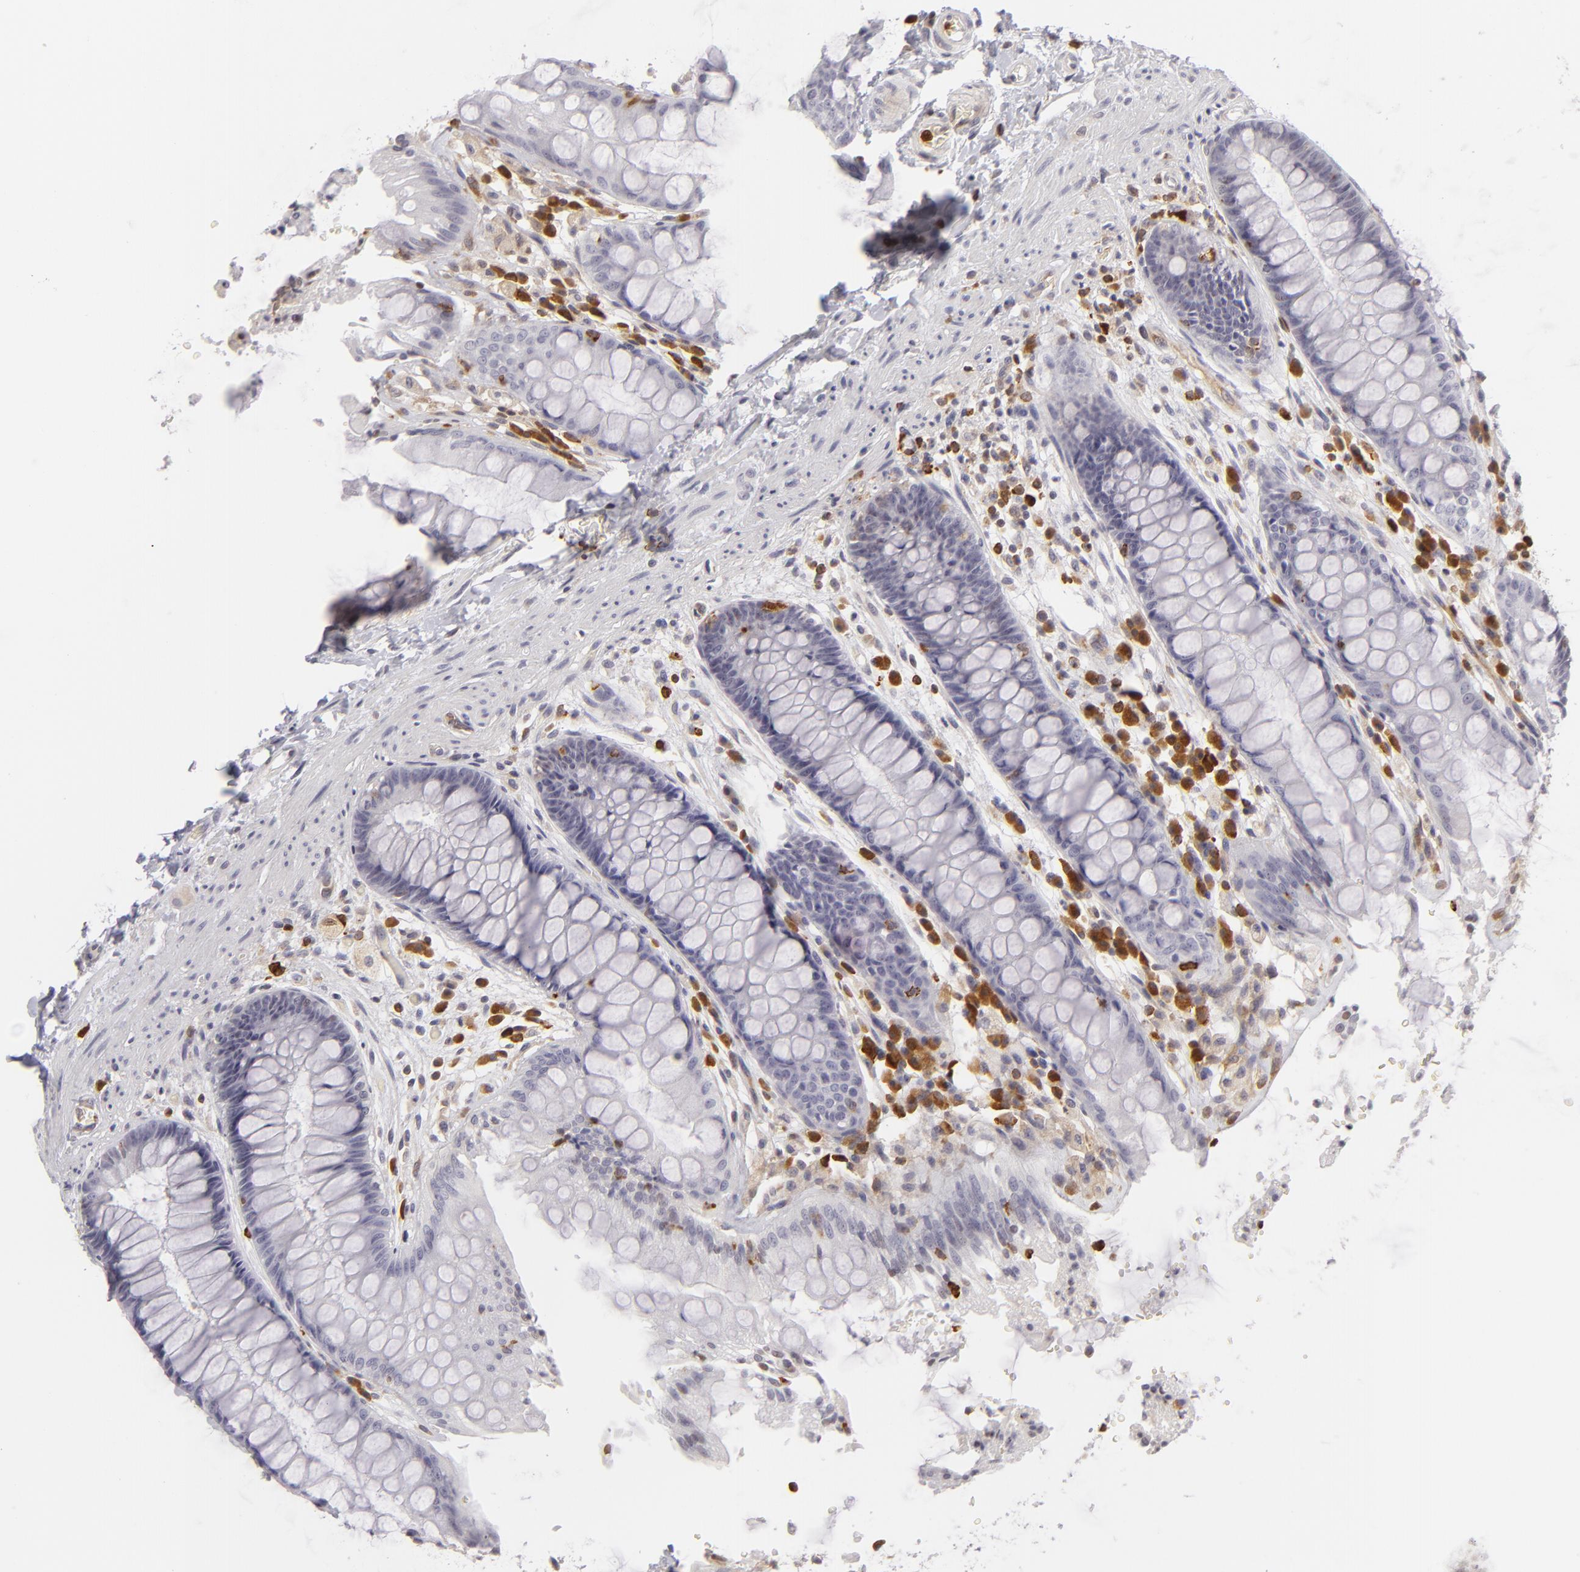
{"staining": {"intensity": "negative", "quantity": "none", "location": "none"}, "tissue": "rectum", "cell_type": "Glandular cells", "image_type": "normal", "snomed": [{"axis": "morphology", "description": "Normal tissue, NOS"}, {"axis": "topography", "description": "Rectum"}], "caption": "There is no significant positivity in glandular cells of rectum. (DAB (3,3'-diaminobenzidine) immunohistochemistry (IHC) visualized using brightfield microscopy, high magnification).", "gene": "APOBEC3G", "patient": {"sex": "female", "age": 46}}